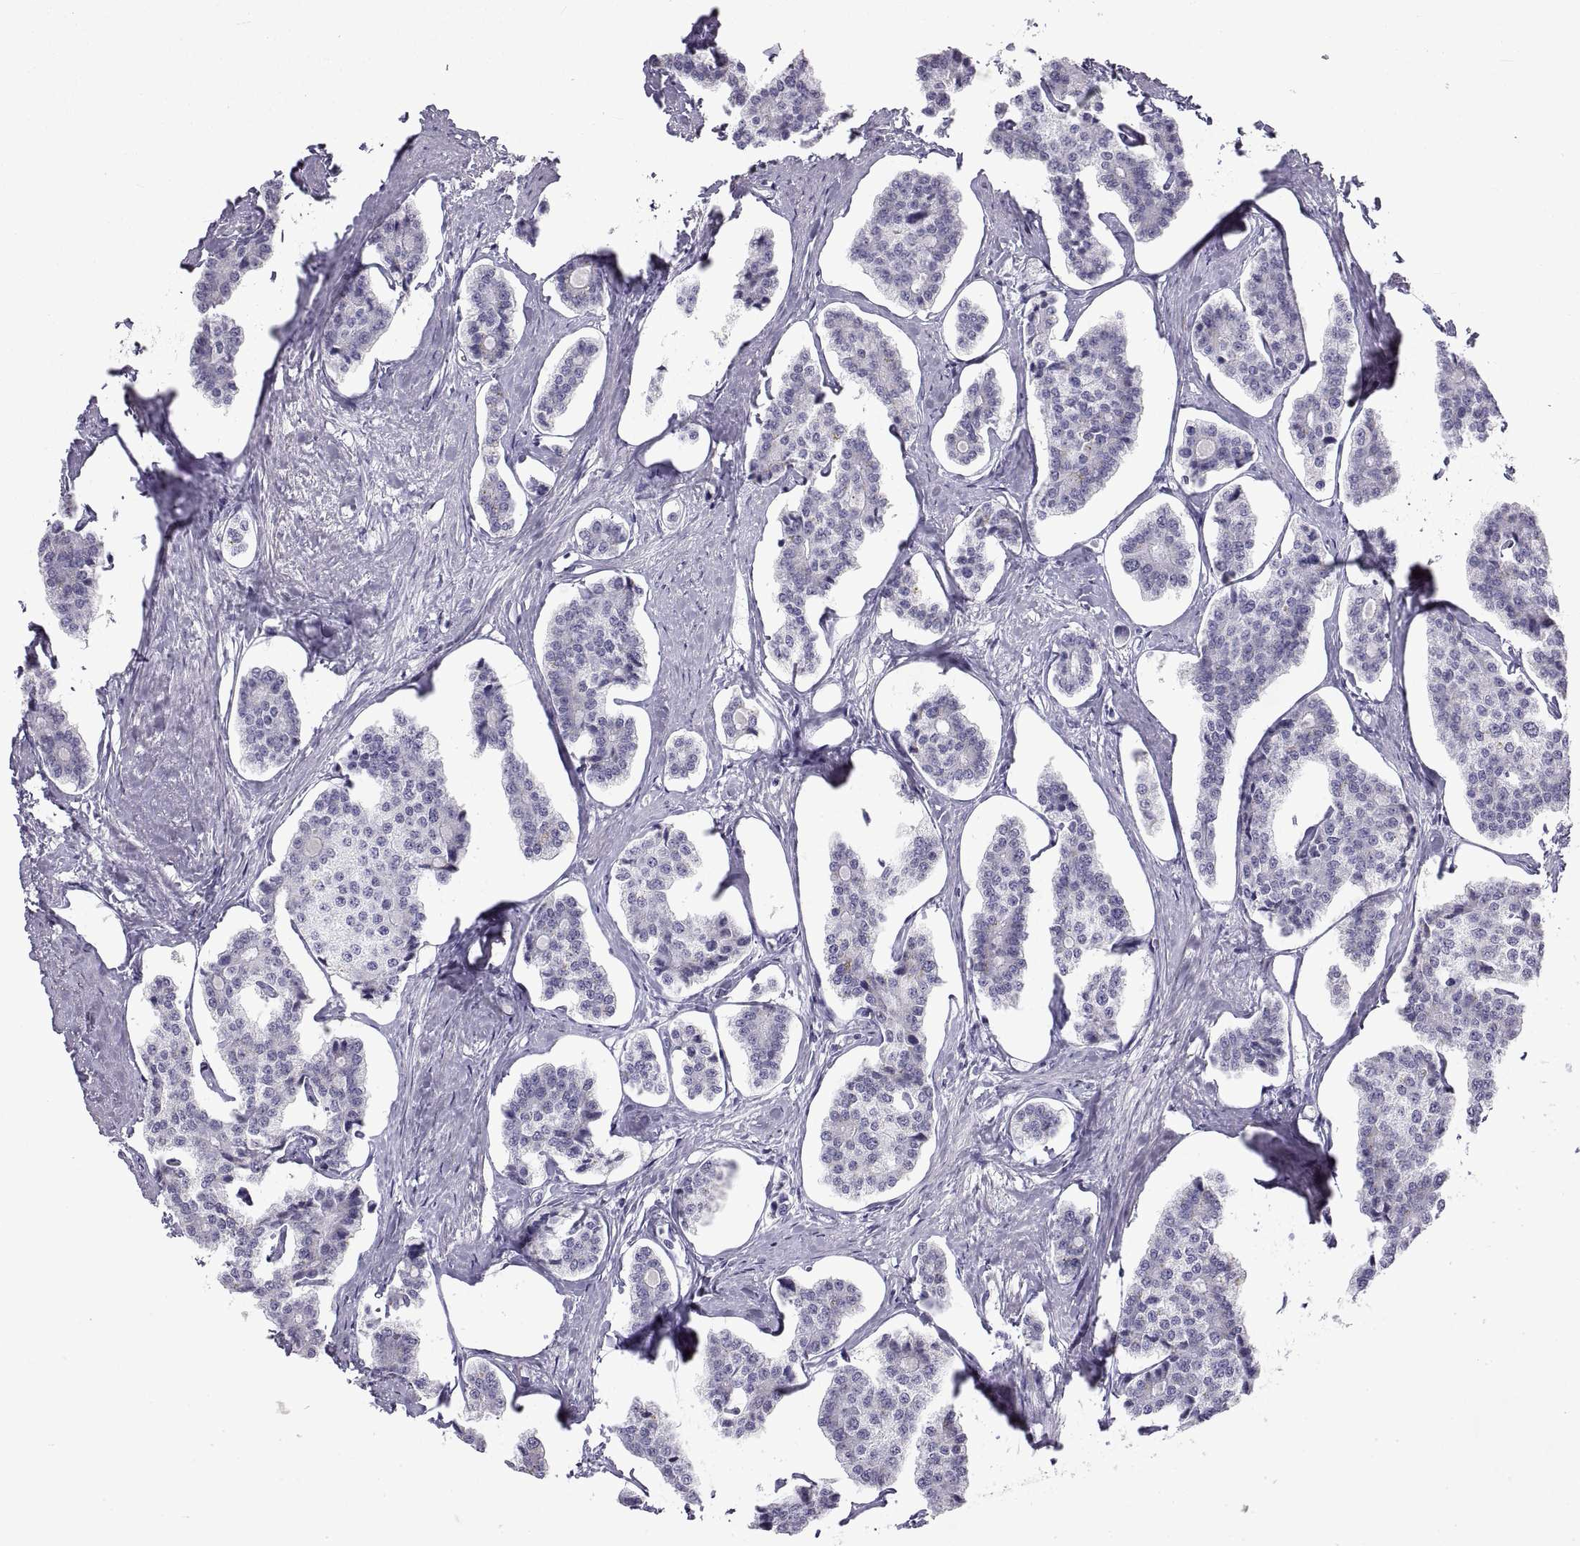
{"staining": {"intensity": "negative", "quantity": "none", "location": "none"}, "tissue": "carcinoid", "cell_type": "Tumor cells", "image_type": "cancer", "snomed": [{"axis": "morphology", "description": "Carcinoid, malignant, NOS"}, {"axis": "topography", "description": "Small intestine"}], "caption": "Tumor cells show no significant positivity in carcinoid (malignant).", "gene": "RLBP1", "patient": {"sex": "female", "age": 65}}